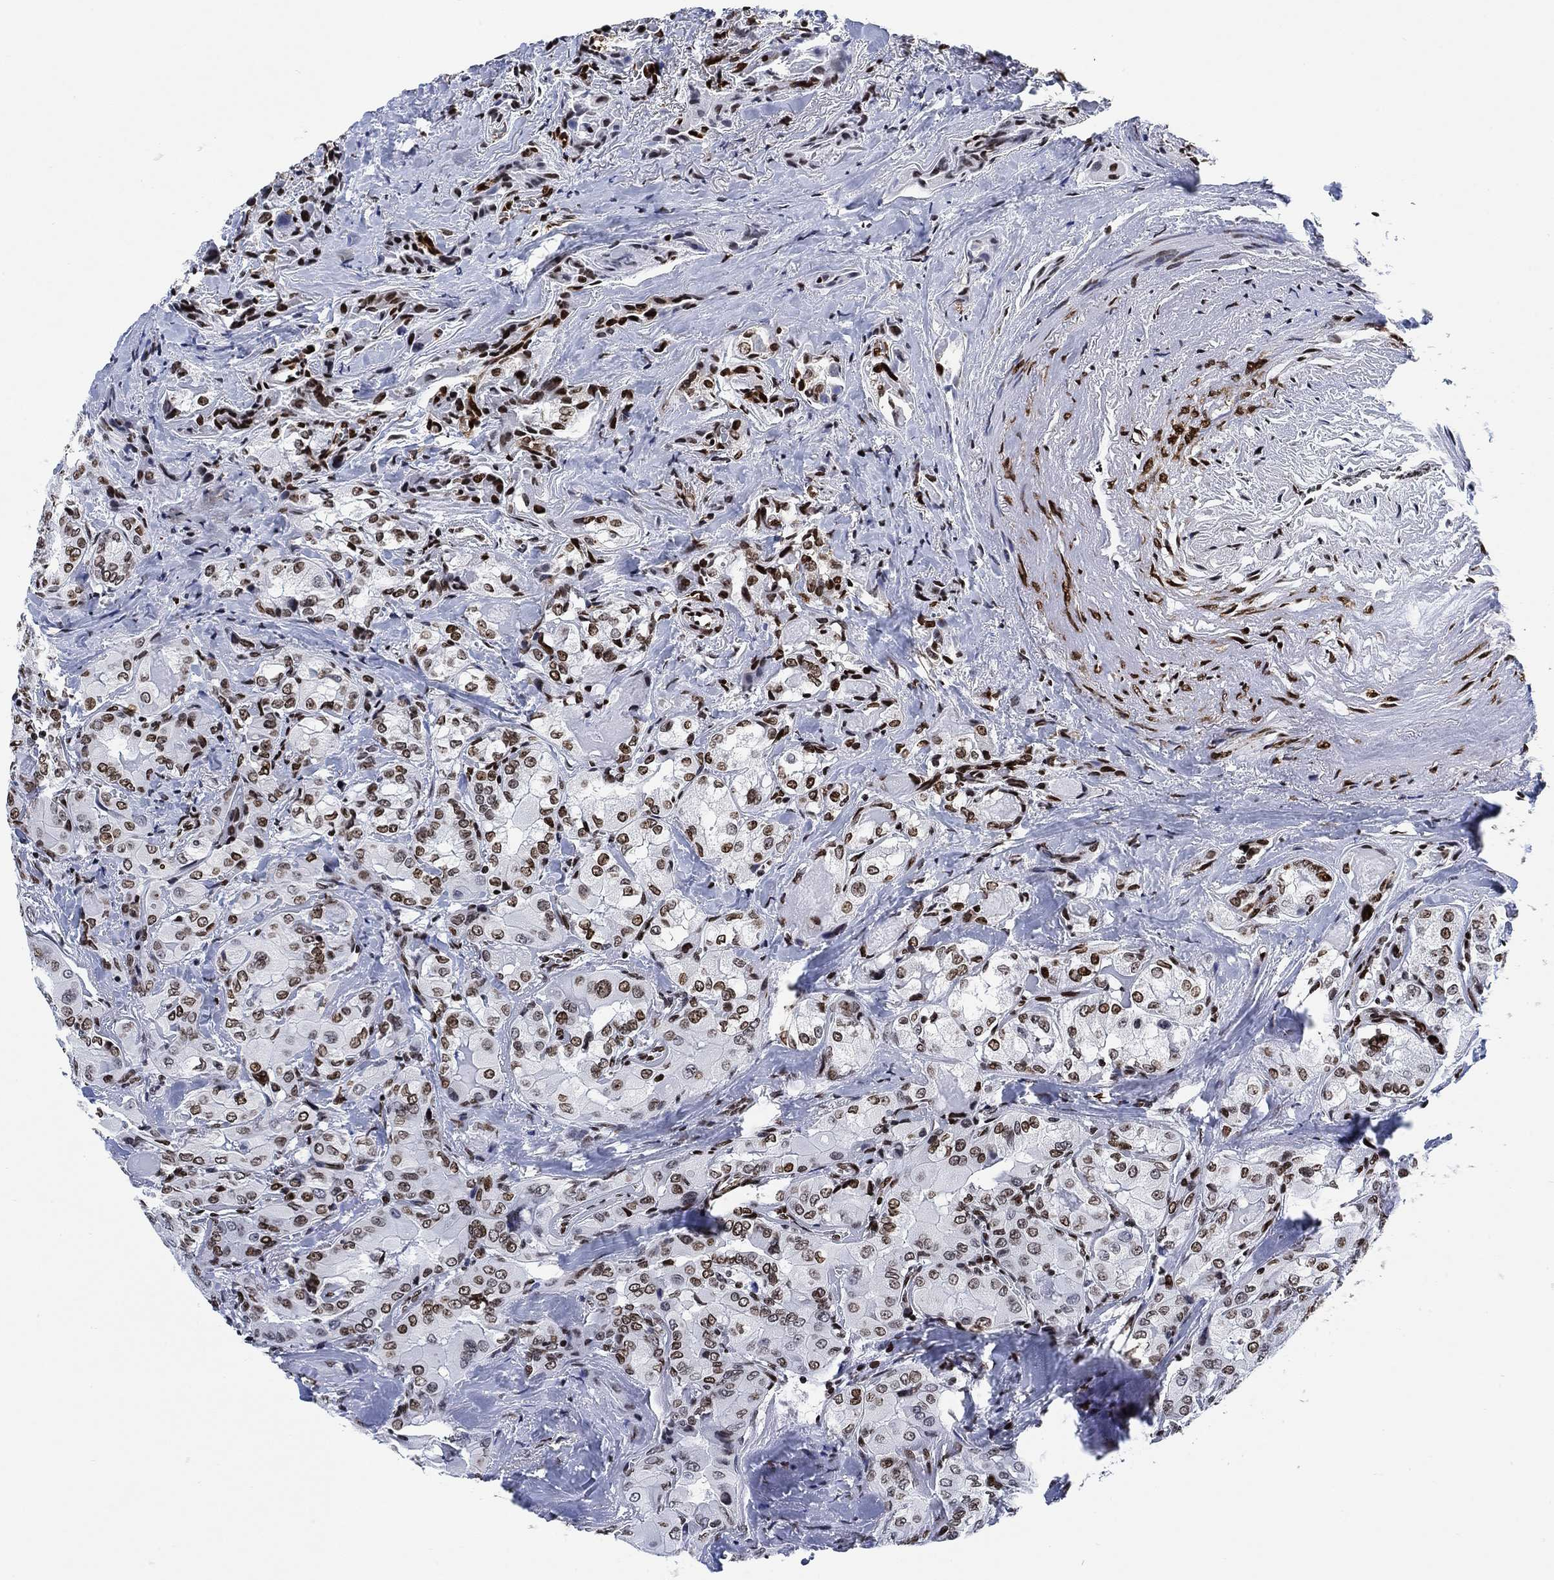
{"staining": {"intensity": "moderate", "quantity": ">75%", "location": "nuclear"}, "tissue": "thyroid cancer", "cell_type": "Tumor cells", "image_type": "cancer", "snomed": [{"axis": "morphology", "description": "Normal tissue, NOS"}, {"axis": "morphology", "description": "Papillary adenocarcinoma, NOS"}, {"axis": "topography", "description": "Thyroid gland"}], "caption": "Immunohistochemistry (IHC) (DAB (3,3'-diaminobenzidine)) staining of human papillary adenocarcinoma (thyroid) displays moderate nuclear protein positivity in about >75% of tumor cells.", "gene": "H1-10", "patient": {"sex": "female", "age": 66}}